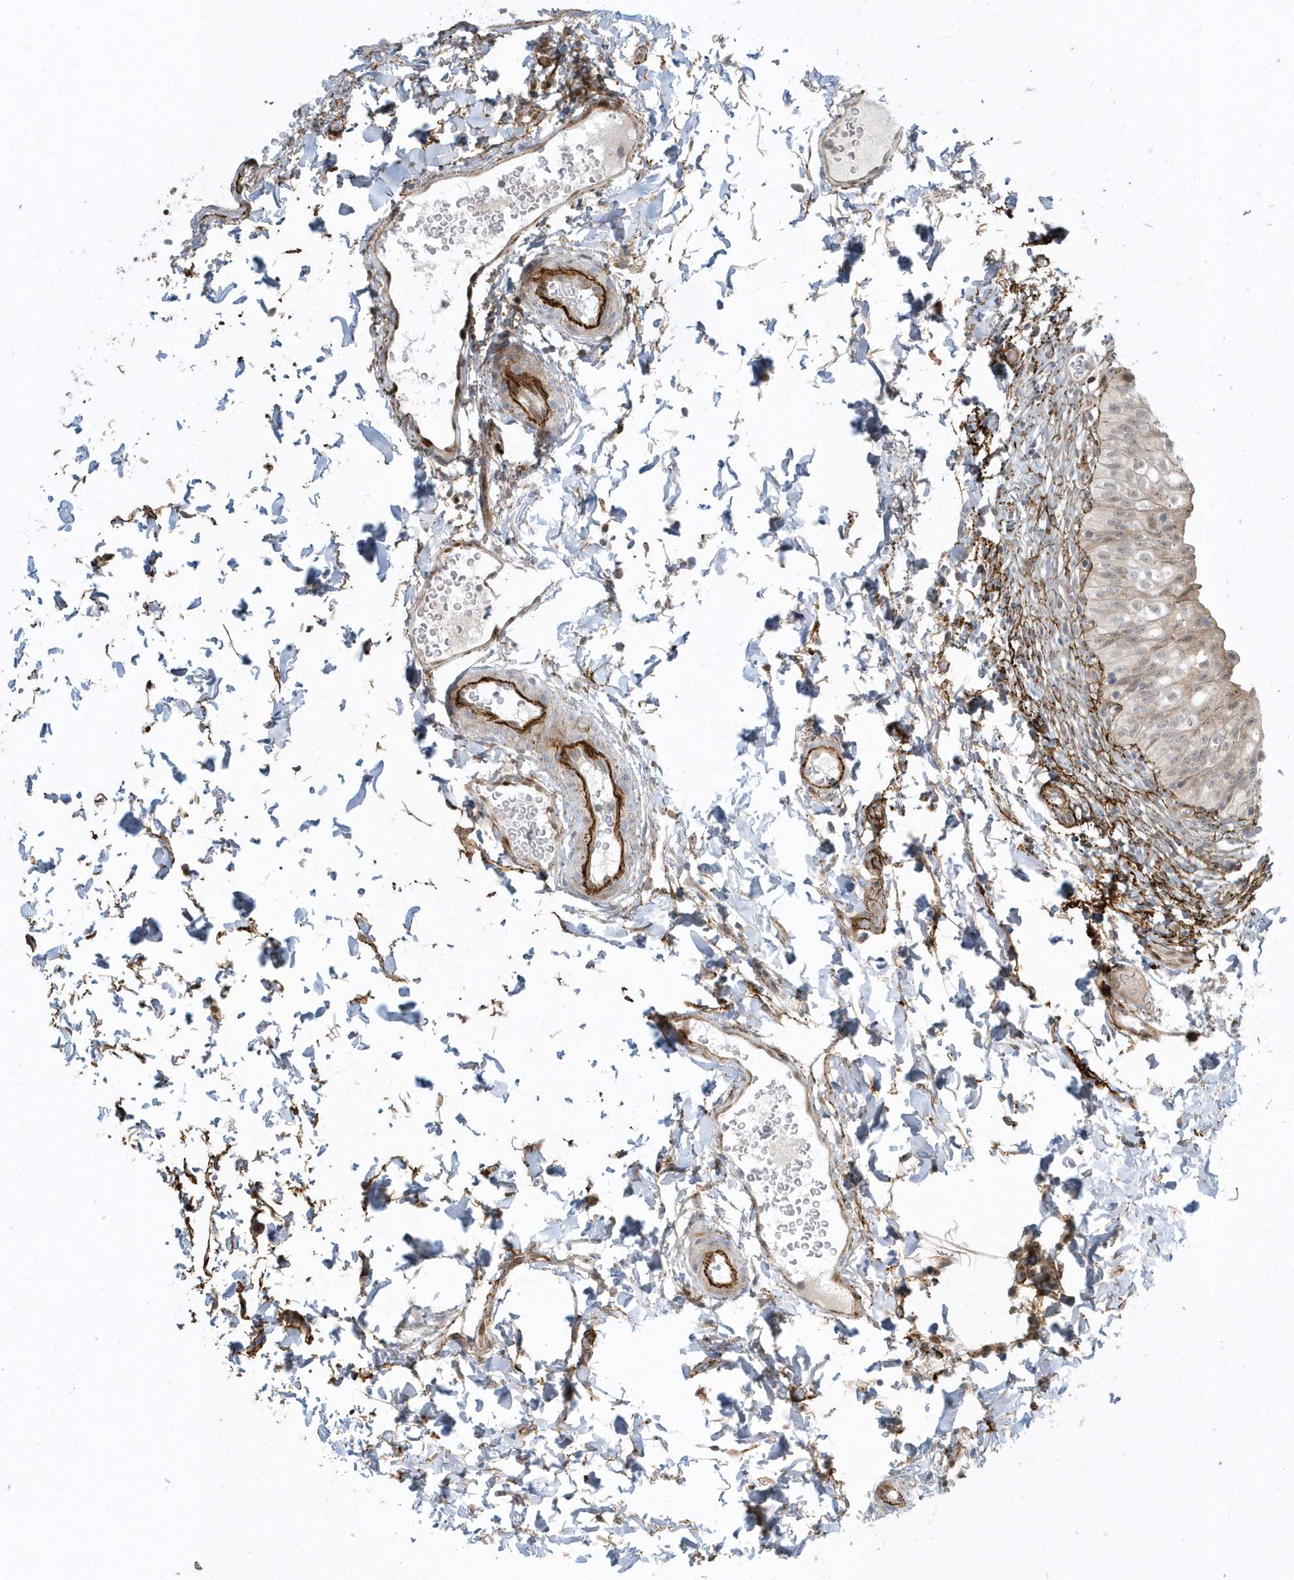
{"staining": {"intensity": "weak", "quantity": "25%-75%", "location": "cytoplasmic/membranous"}, "tissue": "urinary bladder", "cell_type": "Urothelial cells", "image_type": "normal", "snomed": [{"axis": "morphology", "description": "Normal tissue, NOS"}, {"axis": "topography", "description": "Urinary bladder"}], "caption": "Urothelial cells demonstrate weak cytoplasmic/membranous expression in approximately 25%-75% of cells in unremarkable urinary bladder.", "gene": "MASP2", "patient": {"sex": "male", "age": 55}}